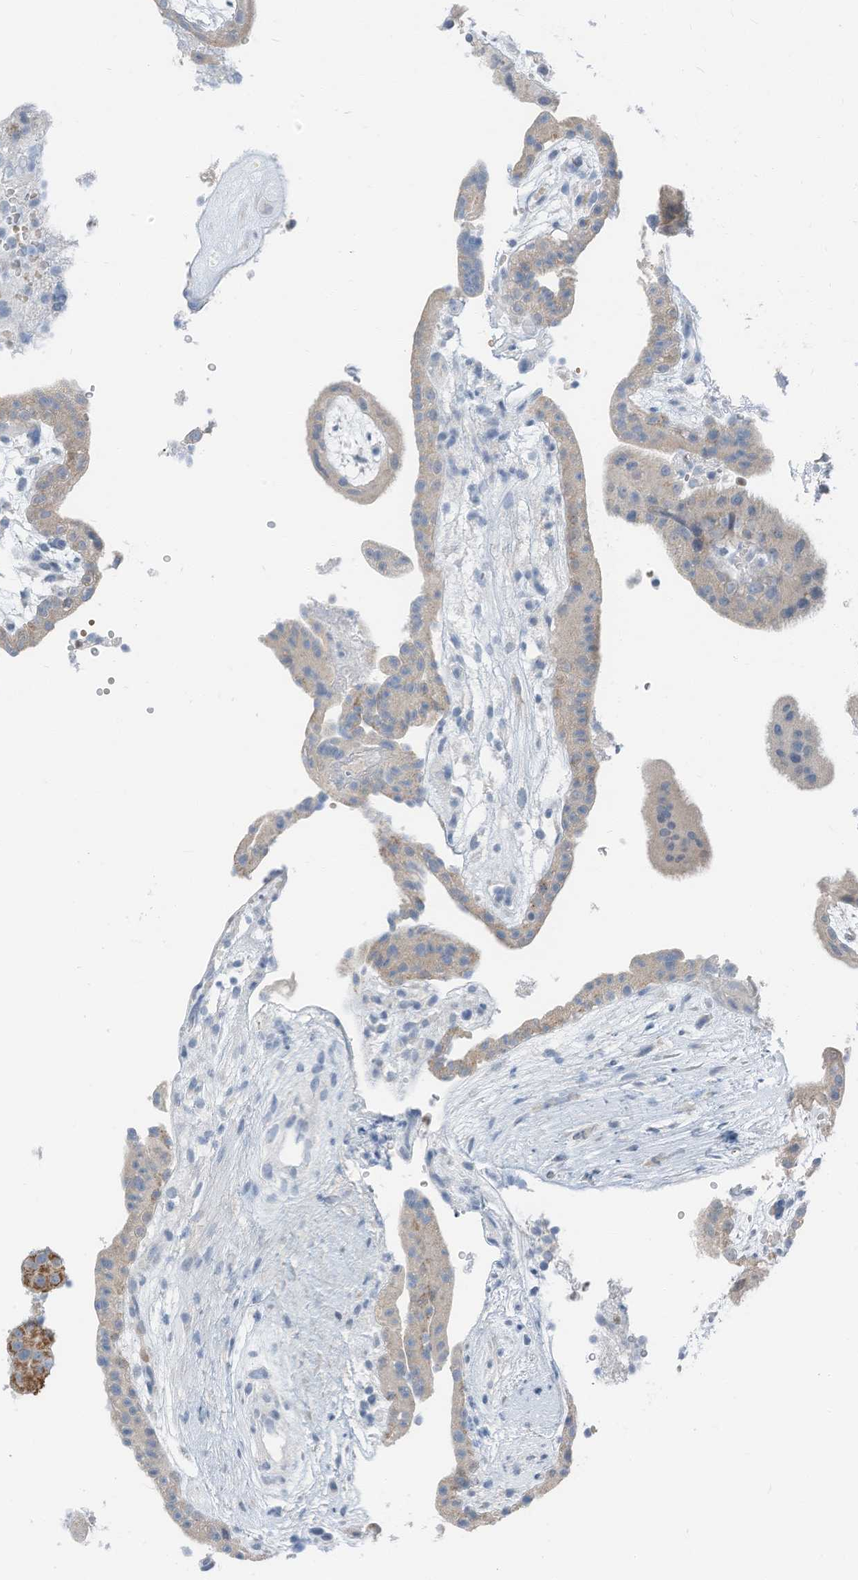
{"staining": {"intensity": "weak", "quantity": "<25%", "location": "cytoplasmic/membranous"}, "tissue": "placenta", "cell_type": "Decidual cells", "image_type": "normal", "snomed": [{"axis": "morphology", "description": "Normal tissue, NOS"}, {"axis": "topography", "description": "Placenta"}], "caption": "A high-resolution photomicrograph shows immunohistochemistry staining of normal placenta, which exhibits no significant staining in decidual cells. The staining was performed using DAB (3,3'-diaminobenzidine) to visualize the protein expression in brown, while the nuclei were stained in blue with hematoxylin (Magnification: 20x).", "gene": "CHMP2B", "patient": {"sex": "female", "age": 18}}